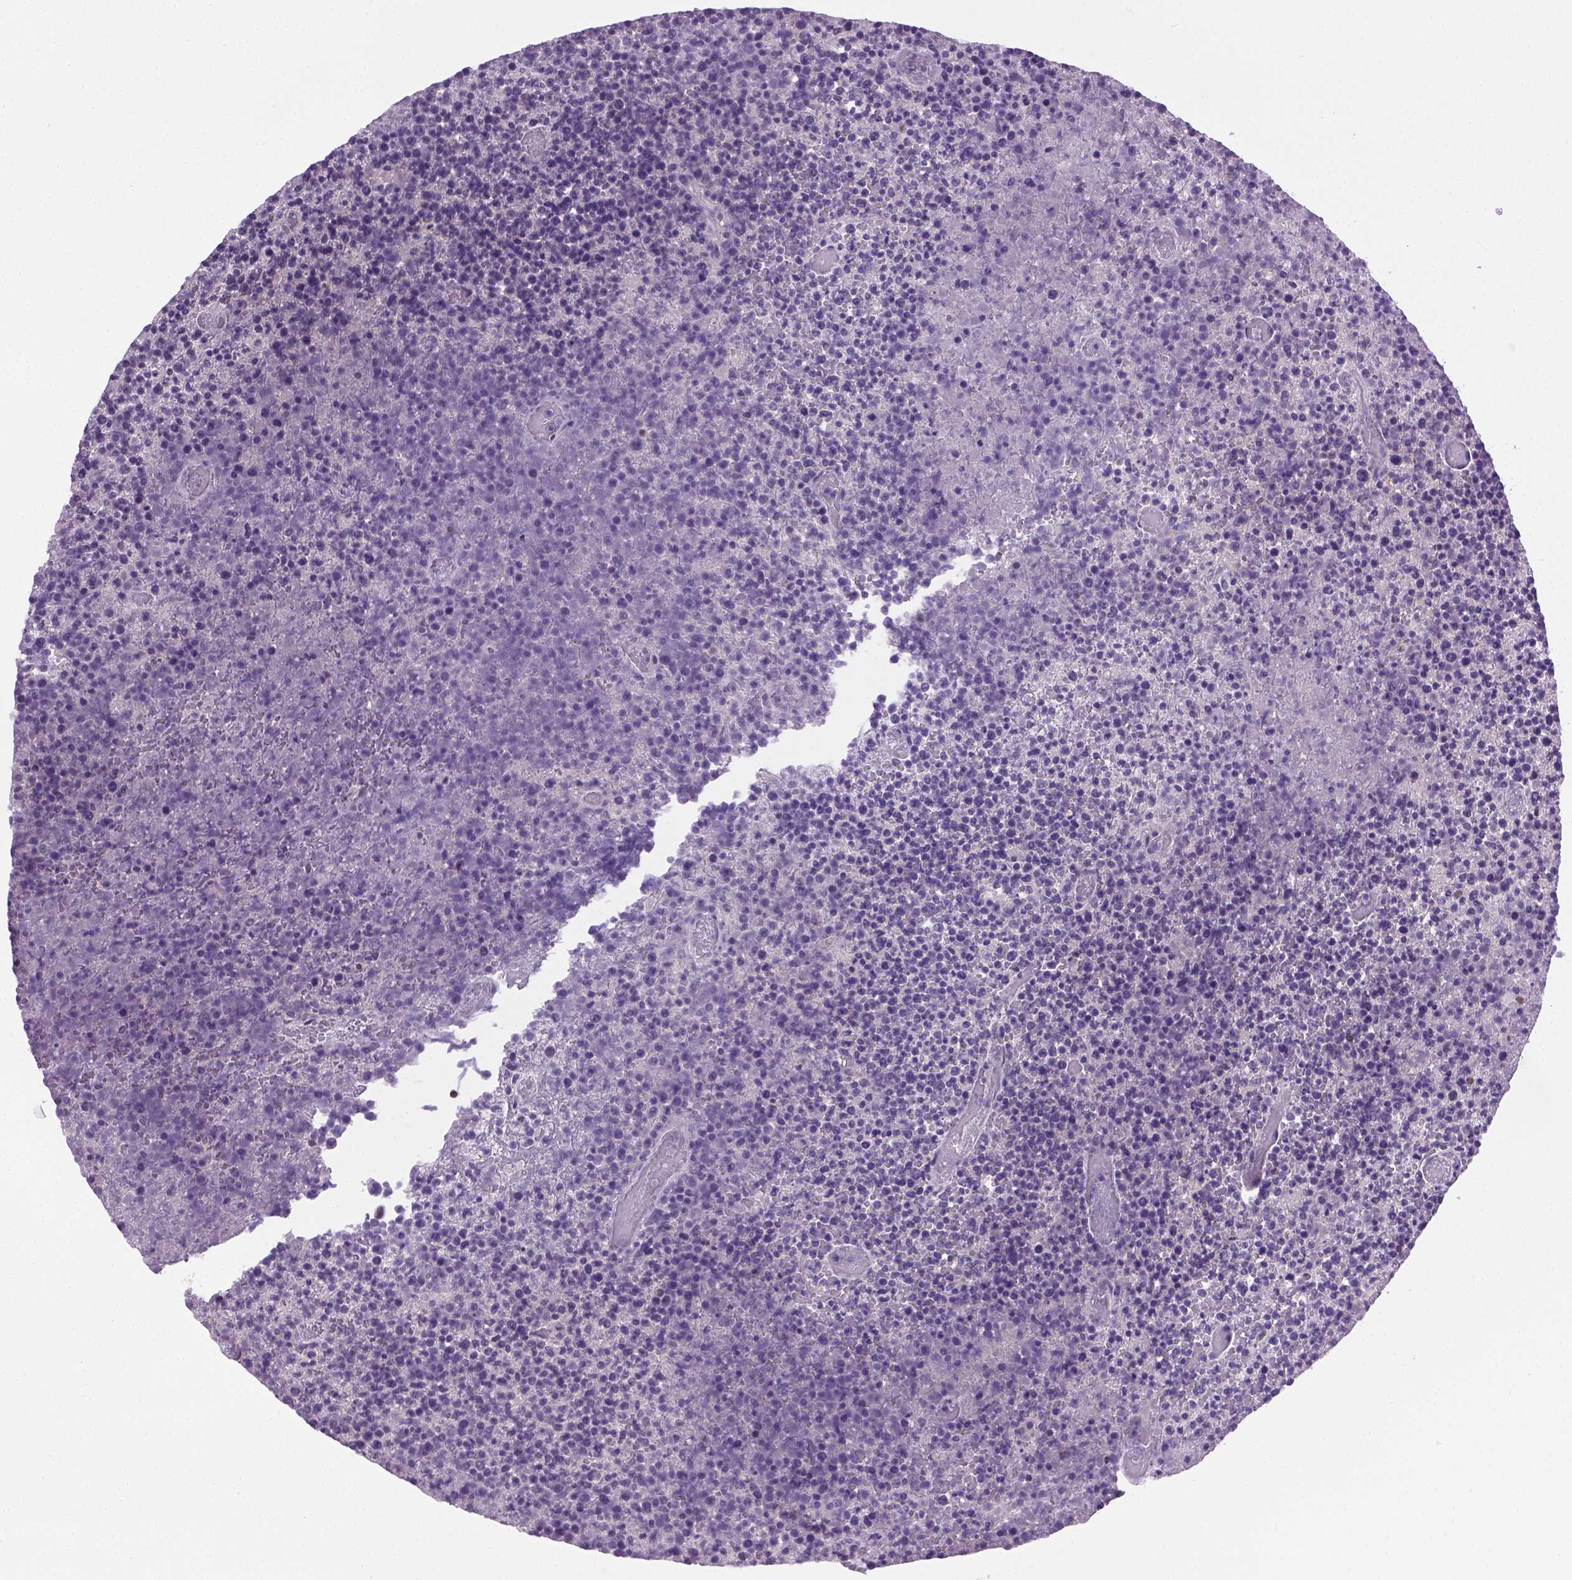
{"staining": {"intensity": "negative", "quantity": "none", "location": "none"}, "tissue": "lymphoma", "cell_type": "Tumor cells", "image_type": "cancer", "snomed": [{"axis": "morphology", "description": "Malignant lymphoma, non-Hodgkin's type, High grade"}, {"axis": "topography", "description": "Lymph node"}], "caption": "Lymphoma was stained to show a protein in brown. There is no significant expression in tumor cells.", "gene": "ABI2", "patient": {"sex": "male", "age": 13}}